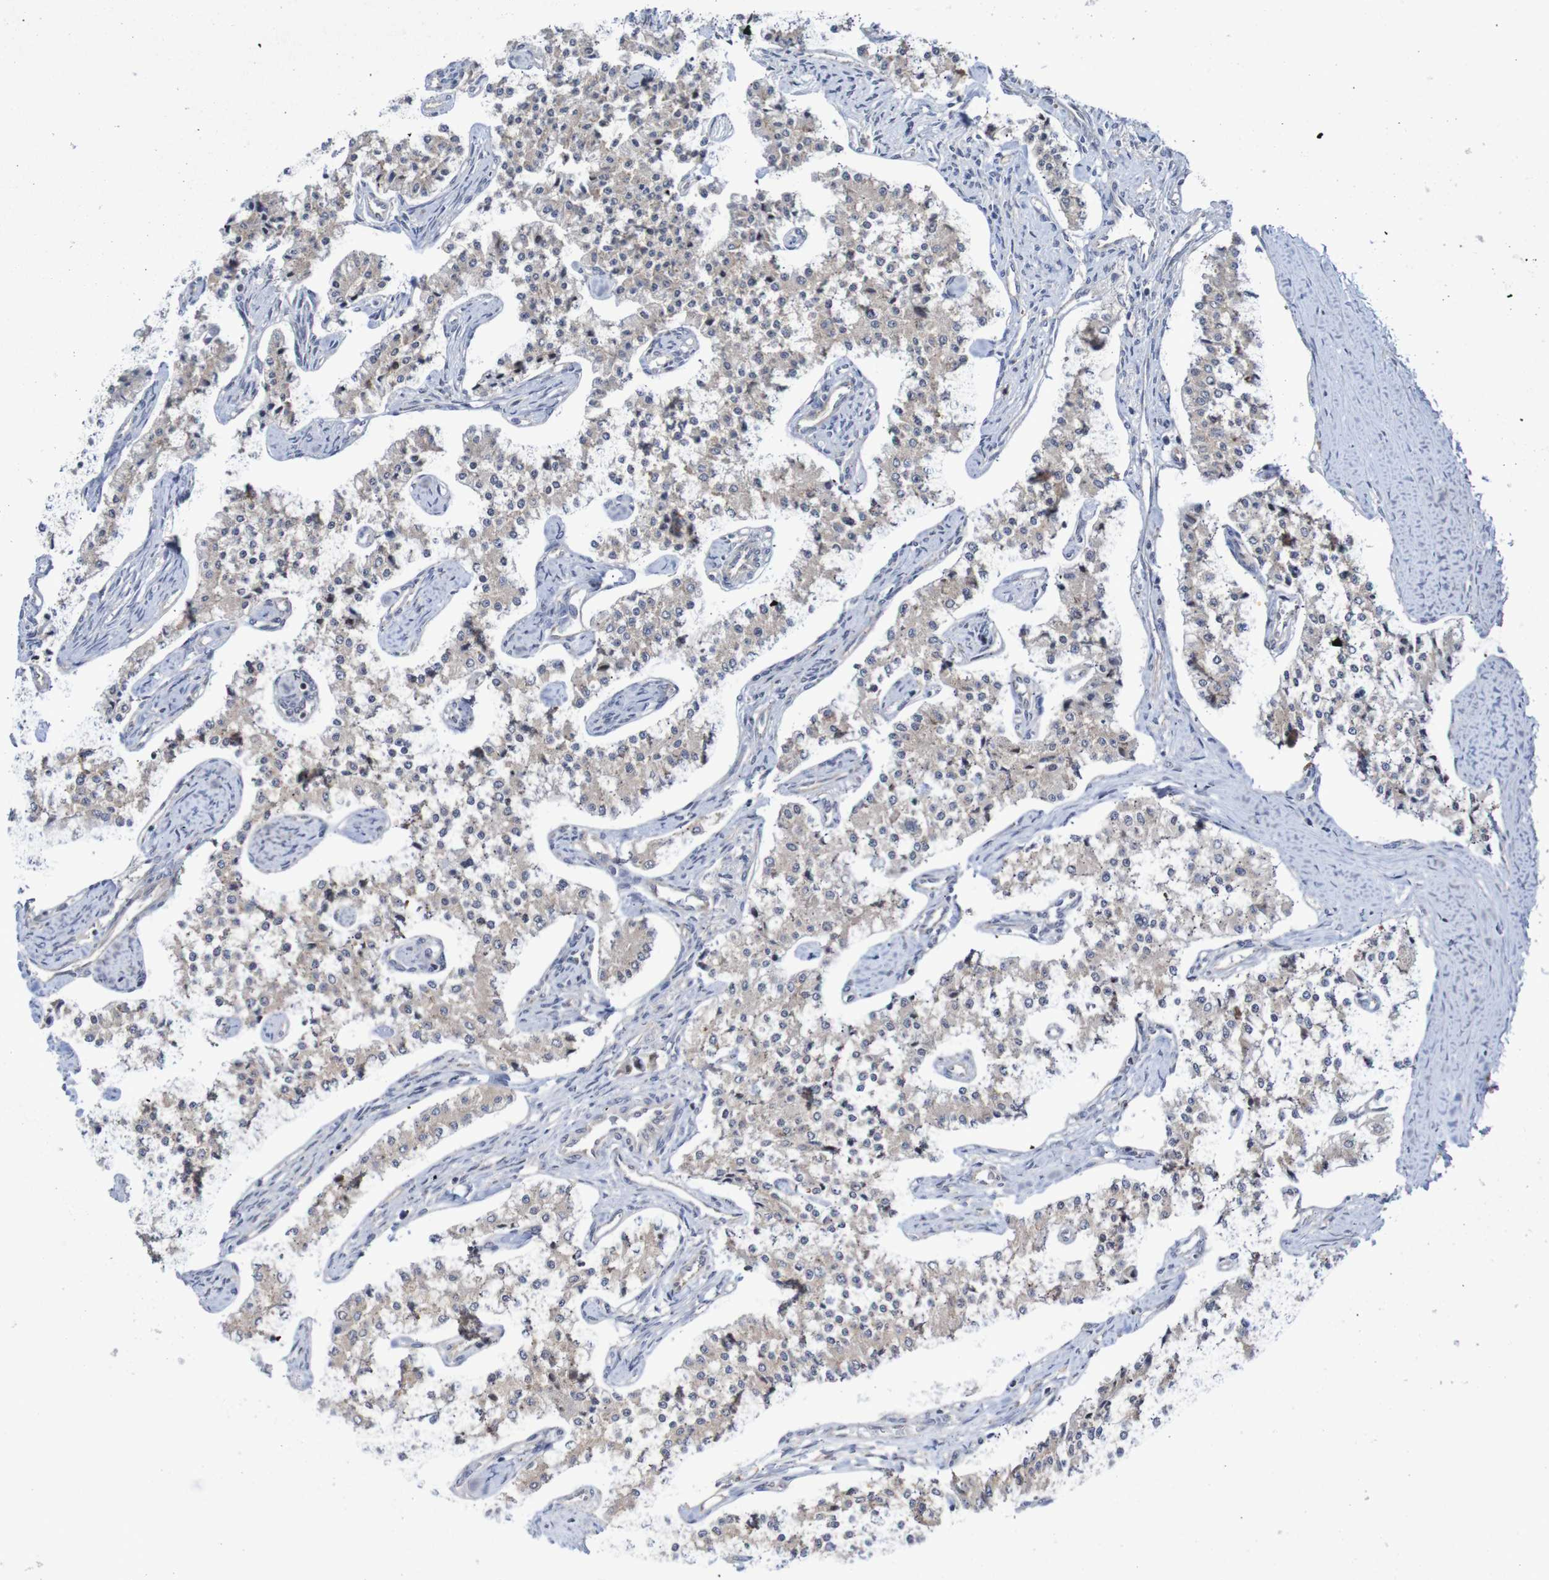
{"staining": {"intensity": "weak", "quantity": "<25%", "location": "cytoplasmic/membranous"}, "tissue": "carcinoid", "cell_type": "Tumor cells", "image_type": "cancer", "snomed": [{"axis": "morphology", "description": "Carcinoid, malignant, NOS"}, {"axis": "topography", "description": "Colon"}], "caption": "High power microscopy image of an immunohistochemistry image of carcinoid (malignant), revealing no significant expression in tumor cells. Brightfield microscopy of immunohistochemistry stained with DAB (brown) and hematoxylin (blue), captured at high magnification.", "gene": "LRRC47", "patient": {"sex": "female", "age": 52}}